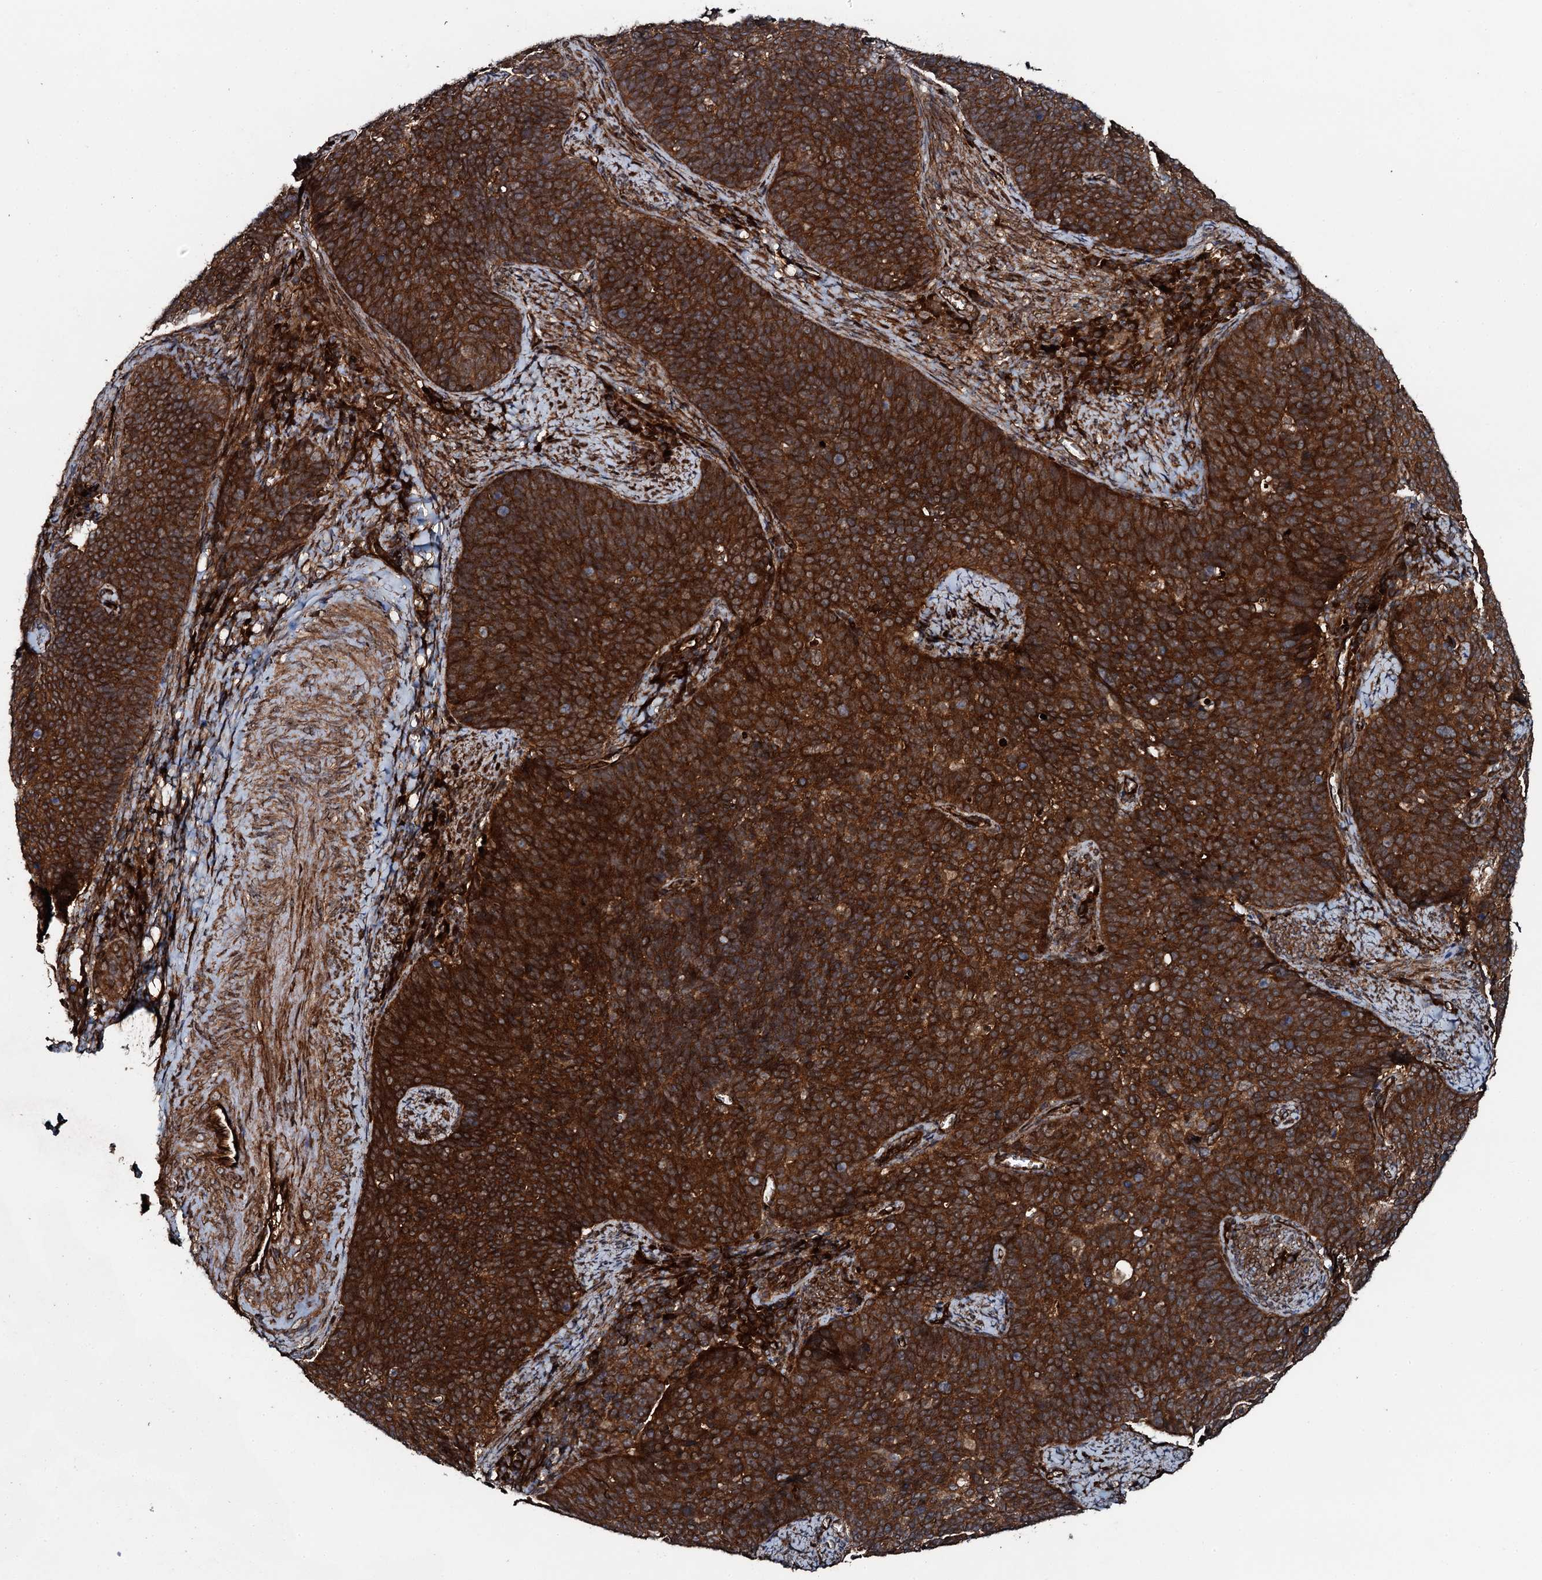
{"staining": {"intensity": "strong", "quantity": ">75%", "location": "cytoplasmic/membranous"}, "tissue": "cervical cancer", "cell_type": "Tumor cells", "image_type": "cancer", "snomed": [{"axis": "morphology", "description": "Normal tissue, NOS"}, {"axis": "morphology", "description": "Squamous cell carcinoma, NOS"}, {"axis": "topography", "description": "Cervix"}], "caption": "Strong cytoplasmic/membranous expression for a protein is appreciated in approximately >75% of tumor cells of cervical cancer (squamous cell carcinoma) using immunohistochemistry.", "gene": "FLYWCH1", "patient": {"sex": "female", "age": 39}}